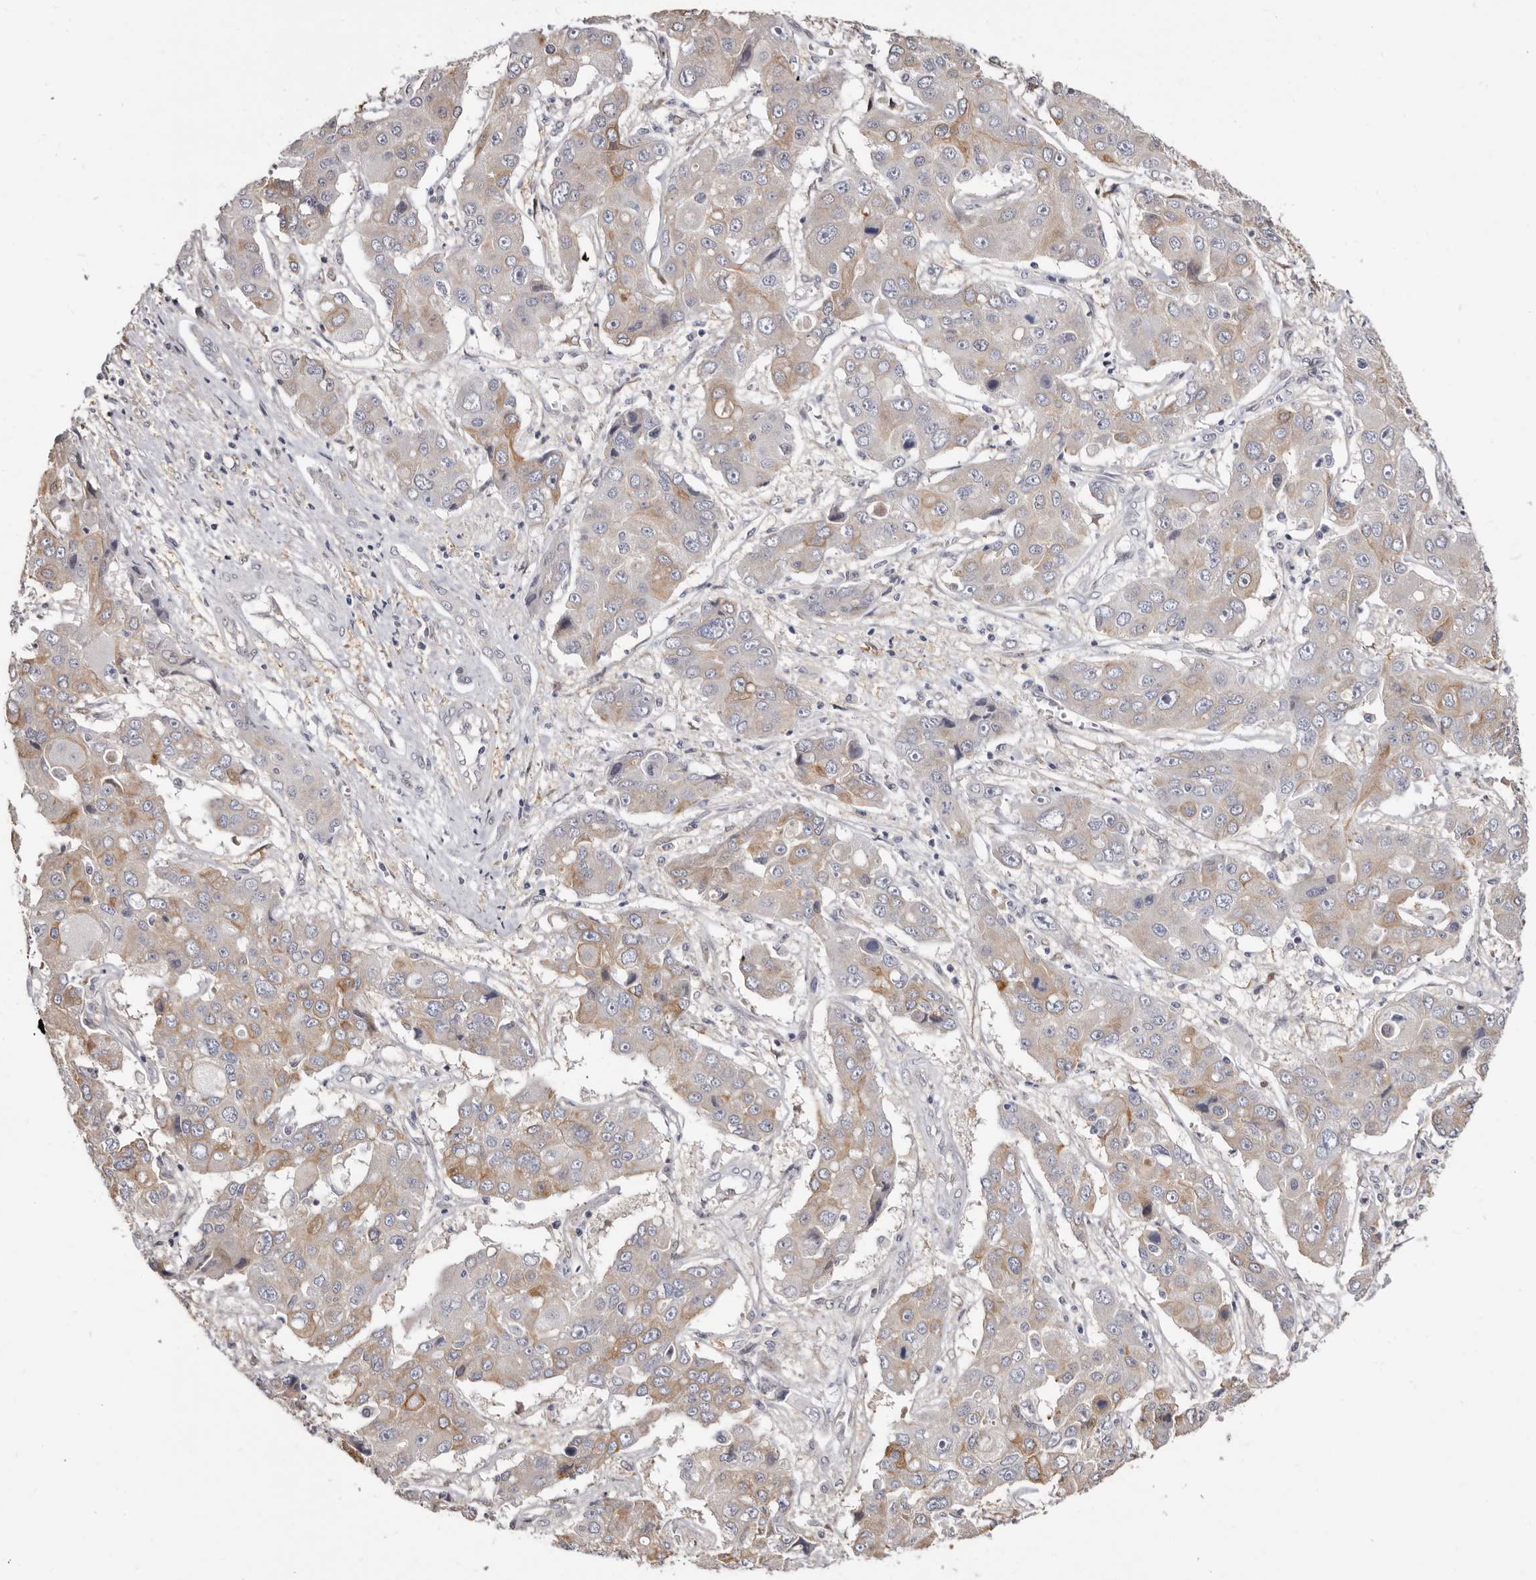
{"staining": {"intensity": "moderate", "quantity": "25%-75%", "location": "cytoplasmic/membranous"}, "tissue": "liver cancer", "cell_type": "Tumor cells", "image_type": "cancer", "snomed": [{"axis": "morphology", "description": "Cholangiocarcinoma"}, {"axis": "topography", "description": "Liver"}], "caption": "A high-resolution image shows IHC staining of liver cholangiocarcinoma, which shows moderate cytoplasmic/membranous expression in approximately 25%-75% of tumor cells. (brown staining indicates protein expression, while blue staining denotes nuclei).", "gene": "KHDRBS2", "patient": {"sex": "male", "age": 67}}